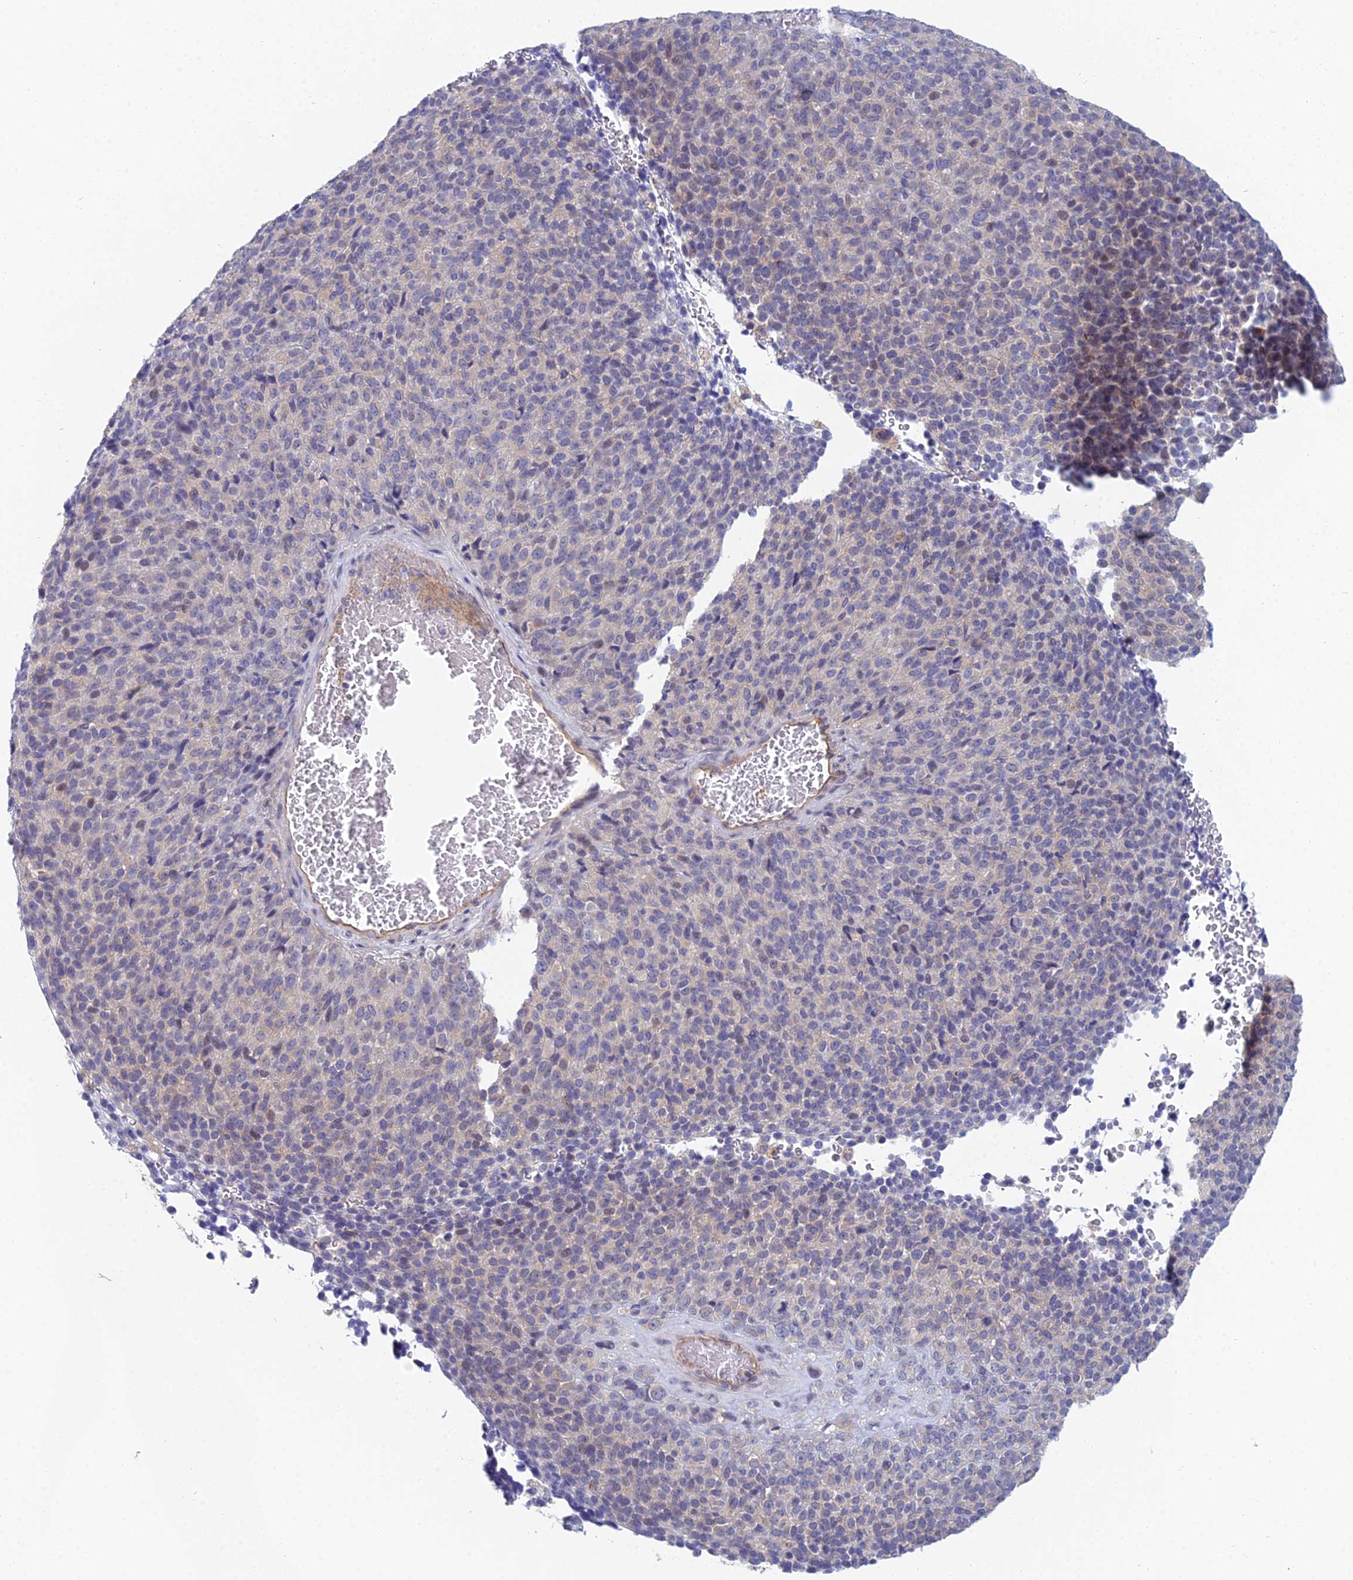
{"staining": {"intensity": "negative", "quantity": "none", "location": "none"}, "tissue": "melanoma", "cell_type": "Tumor cells", "image_type": "cancer", "snomed": [{"axis": "morphology", "description": "Malignant melanoma, Metastatic site"}, {"axis": "topography", "description": "Brain"}], "caption": "This is an IHC micrograph of human melanoma. There is no staining in tumor cells.", "gene": "METTL26", "patient": {"sex": "female", "age": 56}}